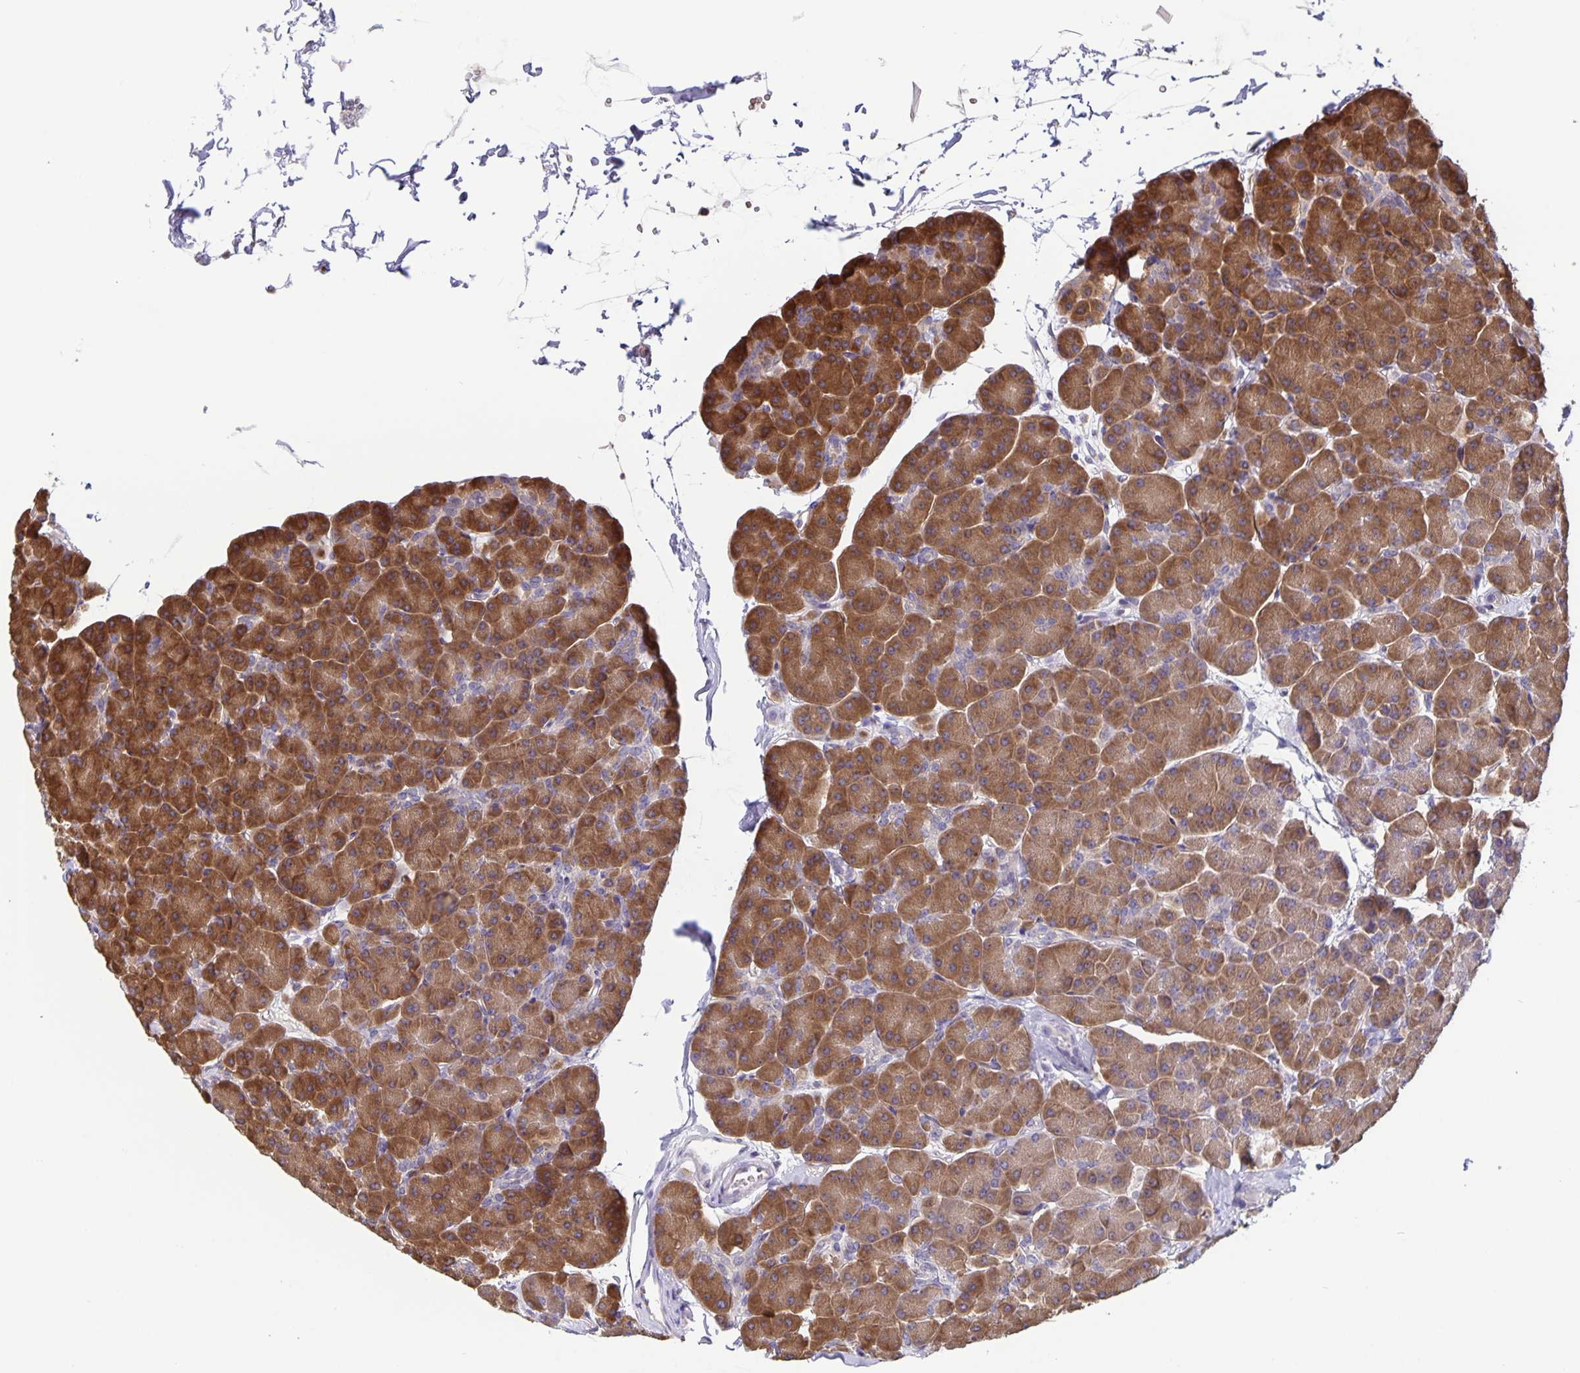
{"staining": {"intensity": "strong", "quantity": ">75%", "location": "cytoplasmic/membranous"}, "tissue": "pancreas", "cell_type": "Exocrine glandular cells", "image_type": "normal", "snomed": [{"axis": "morphology", "description": "Normal tissue, NOS"}, {"axis": "topography", "description": "Pancreas"}, {"axis": "topography", "description": "Peripheral nerve tissue"}], "caption": "Immunohistochemistry photomicrograph of benign pancreas stained for a protein (brown), which exhibits high levels of strong cytoplasmic/membranous staining in about >75% of exocrine glandular cells.", "gene": "FEM1C", "patient": {"sex": "male", "age": 54}}